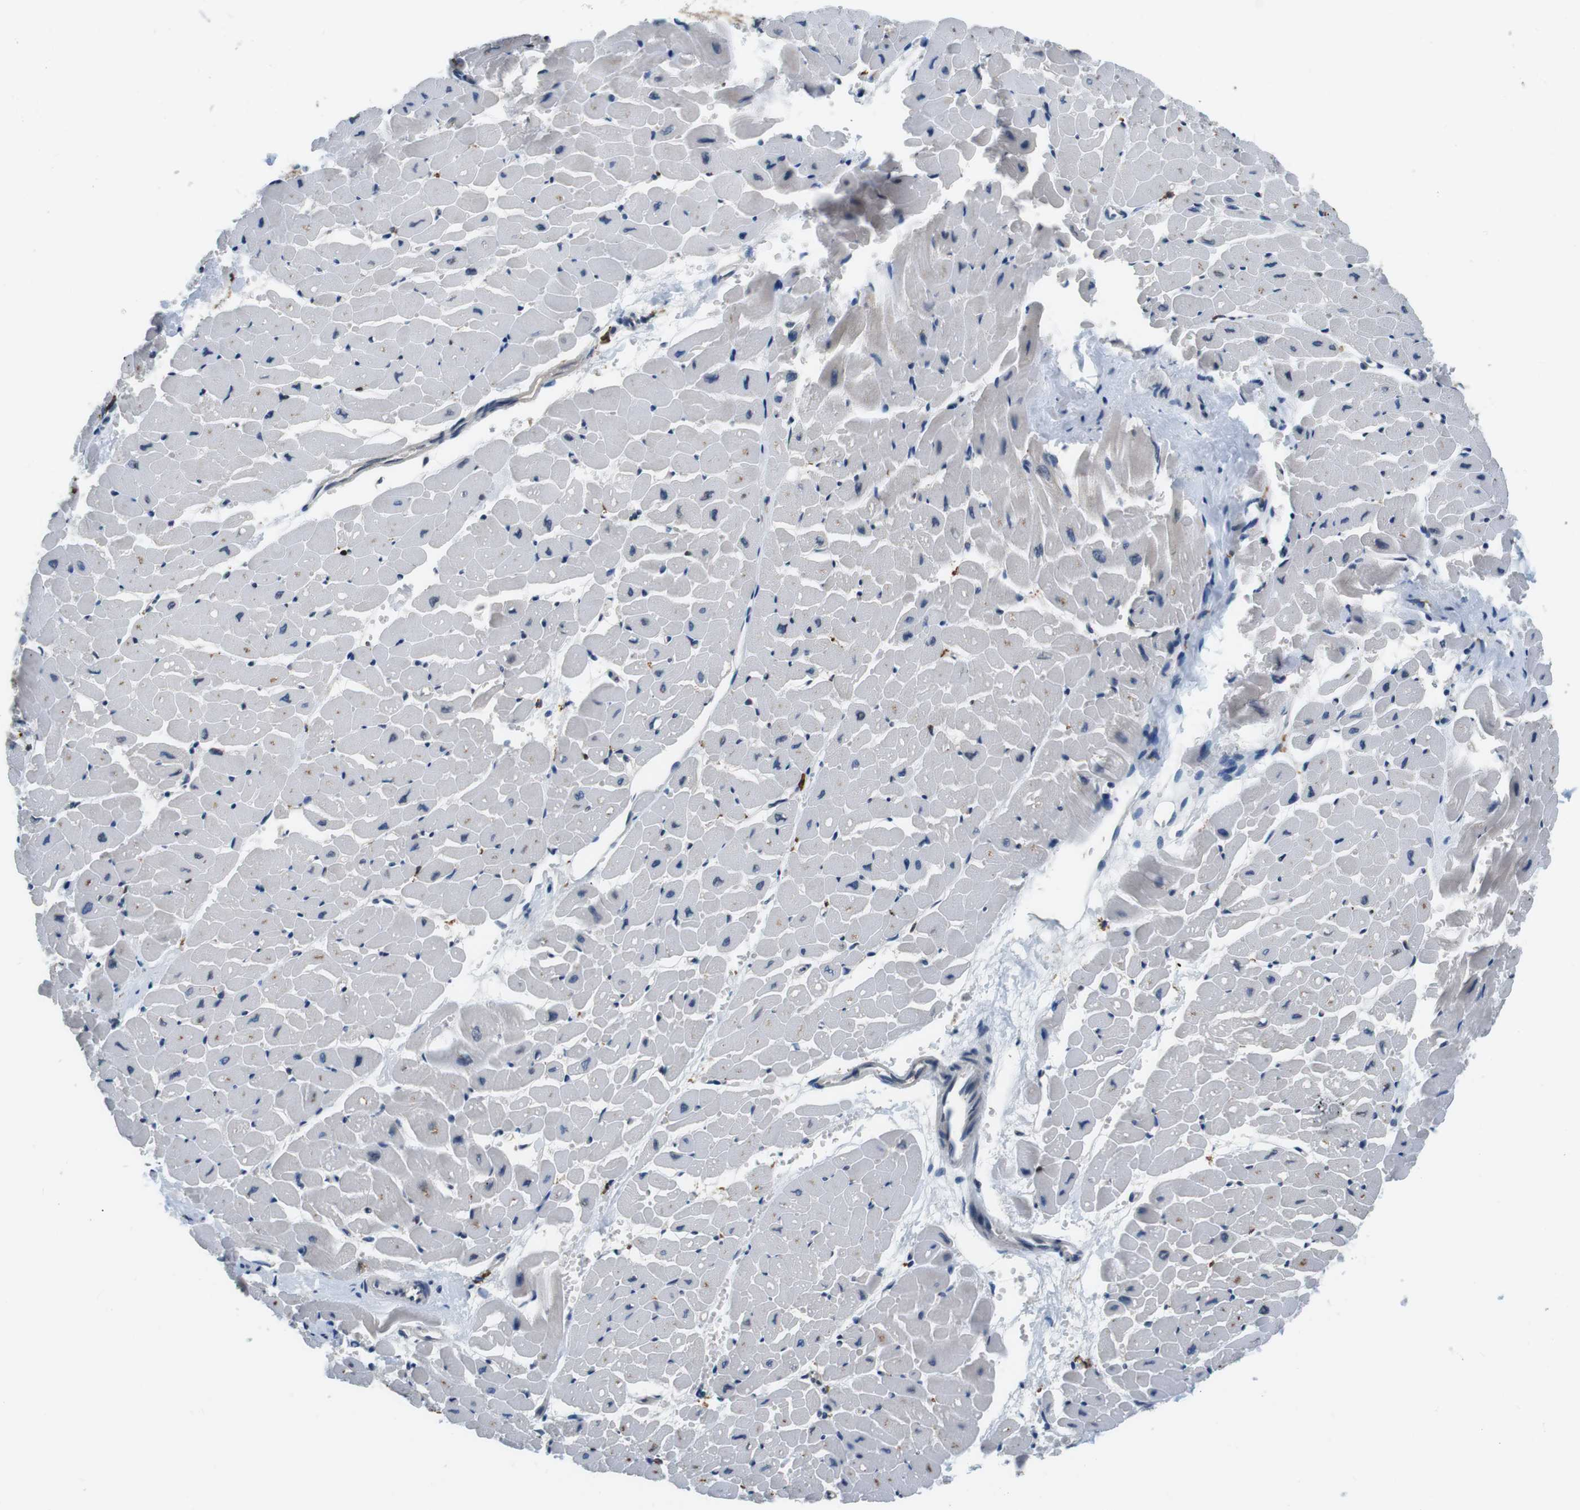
{"staining": {"intensity": "moderate", "quantity": "25%-75%", "location": "cytoplasmic/membranous"}, "tissue": "heart muscle", "cell_type": "Cardiomyocytes", "image_type": "normal", "snomed": [{"axis": "morphology", "description": "Normal tissue, NOS"}, {"axis": "topography", "description": "Heart"}], "caption": "Immunohistochemistry (IHC) of unremarkable human heart muscle displays medium levels of moderate cytoplasmic/membranous staining in about 25%-75% of cardiomyocytes. Using DAB (brown) and hematoxylin (blue) stains, captured at high magnification using brightfield microscopy.", "gene": "CD163L1", "patient": {"sex": "male", "age": 45}}